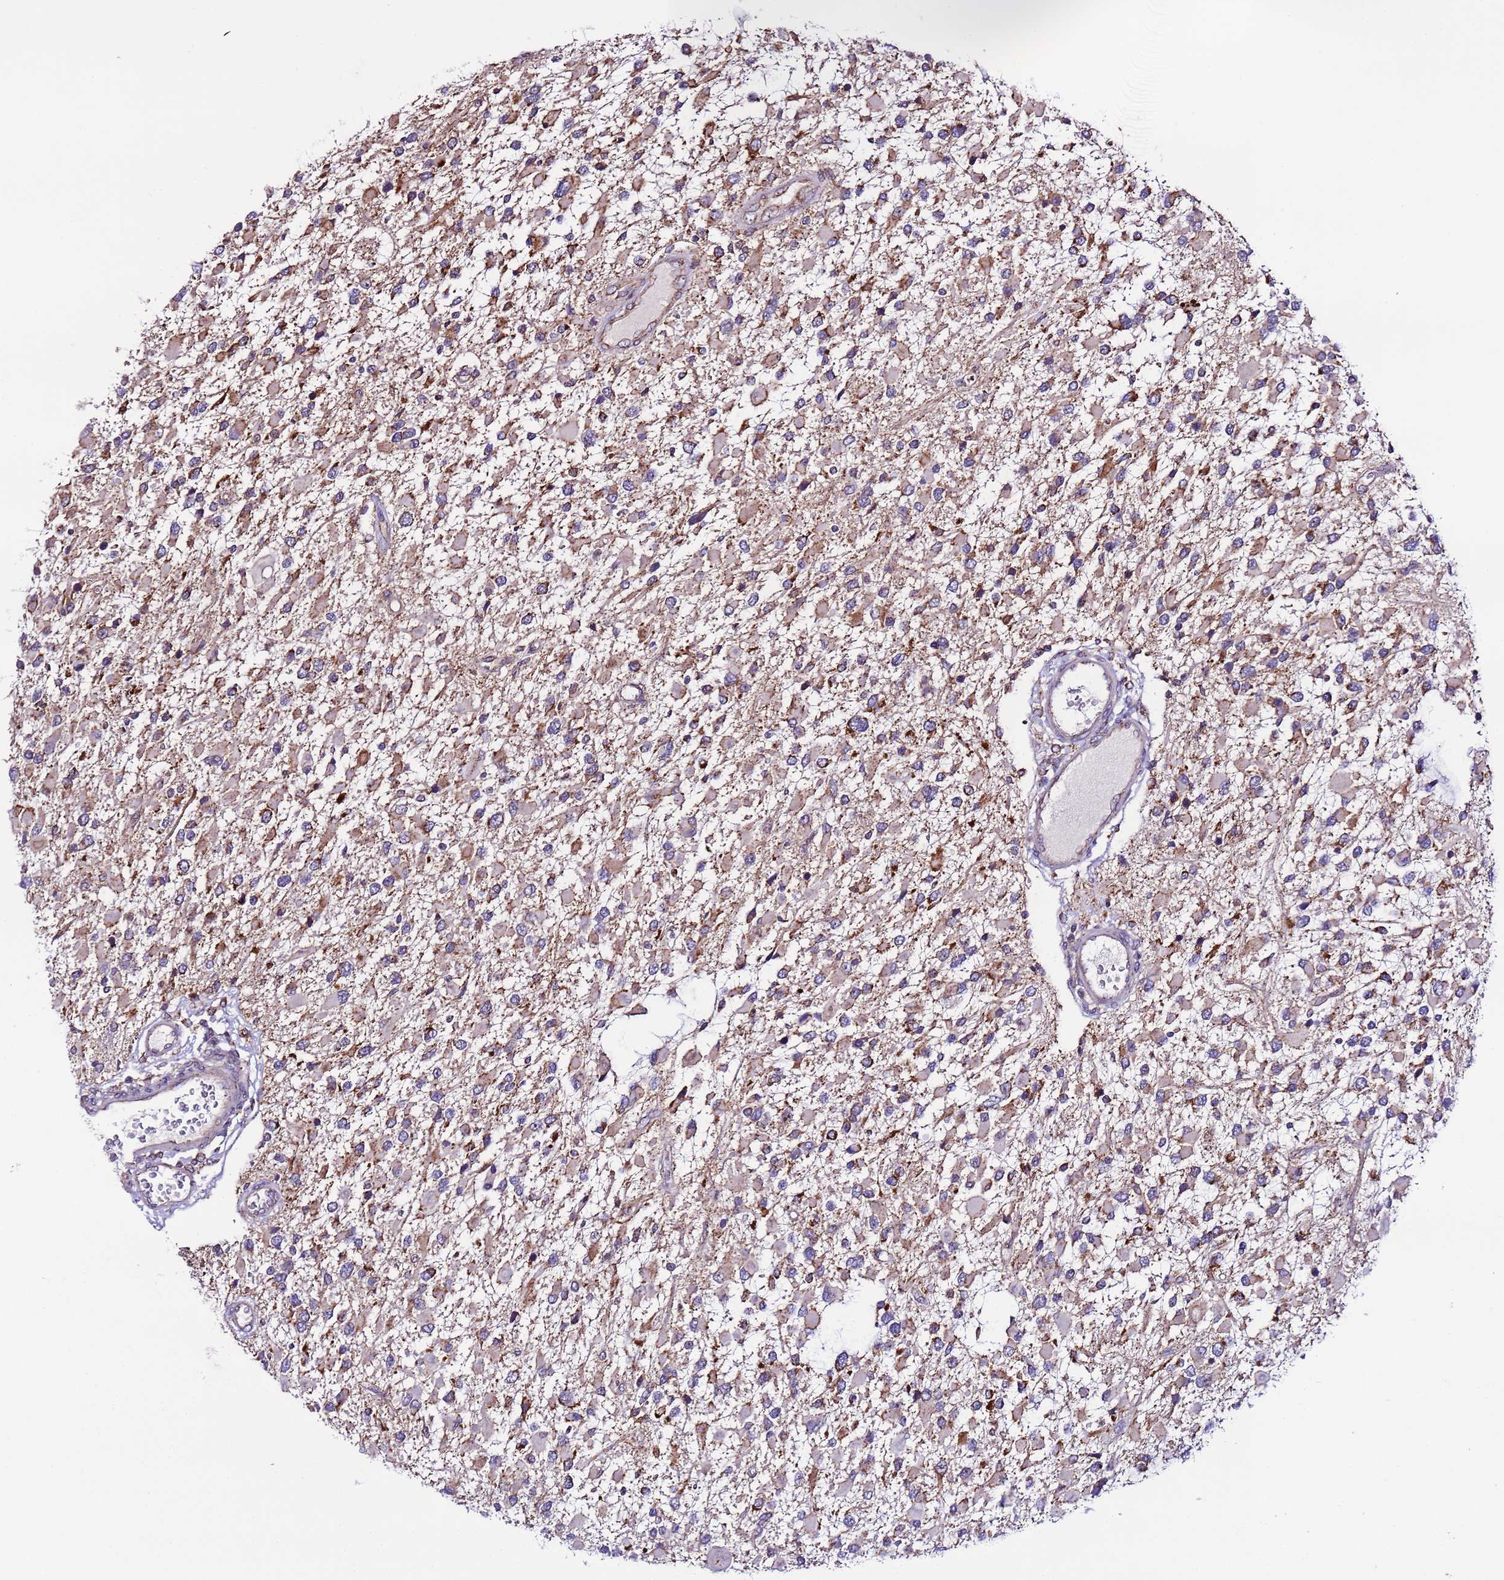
{"staining": {"intensity": "moderate", "quantity": "<25%", "location": "cytoplasmic/membranous"}, "tissue": "glioma", "cell_type": "Tumor cells", "image_type": "cancer", "snomed": [{"axis": "morphology", "description": "Glioma, malignant, High grade"}, {"axis": "topography", "description": "Brain"}], "caption": "Malignant glioma (high-grade) tissue demonstrates moderate cytoplasmic/membranous expression in about <25% of tumor cells The protein is shown in brown color, while the nuclei are stained blue.", "gene": "UEVLD", "patient": {"sex": "male", "age": 53}}